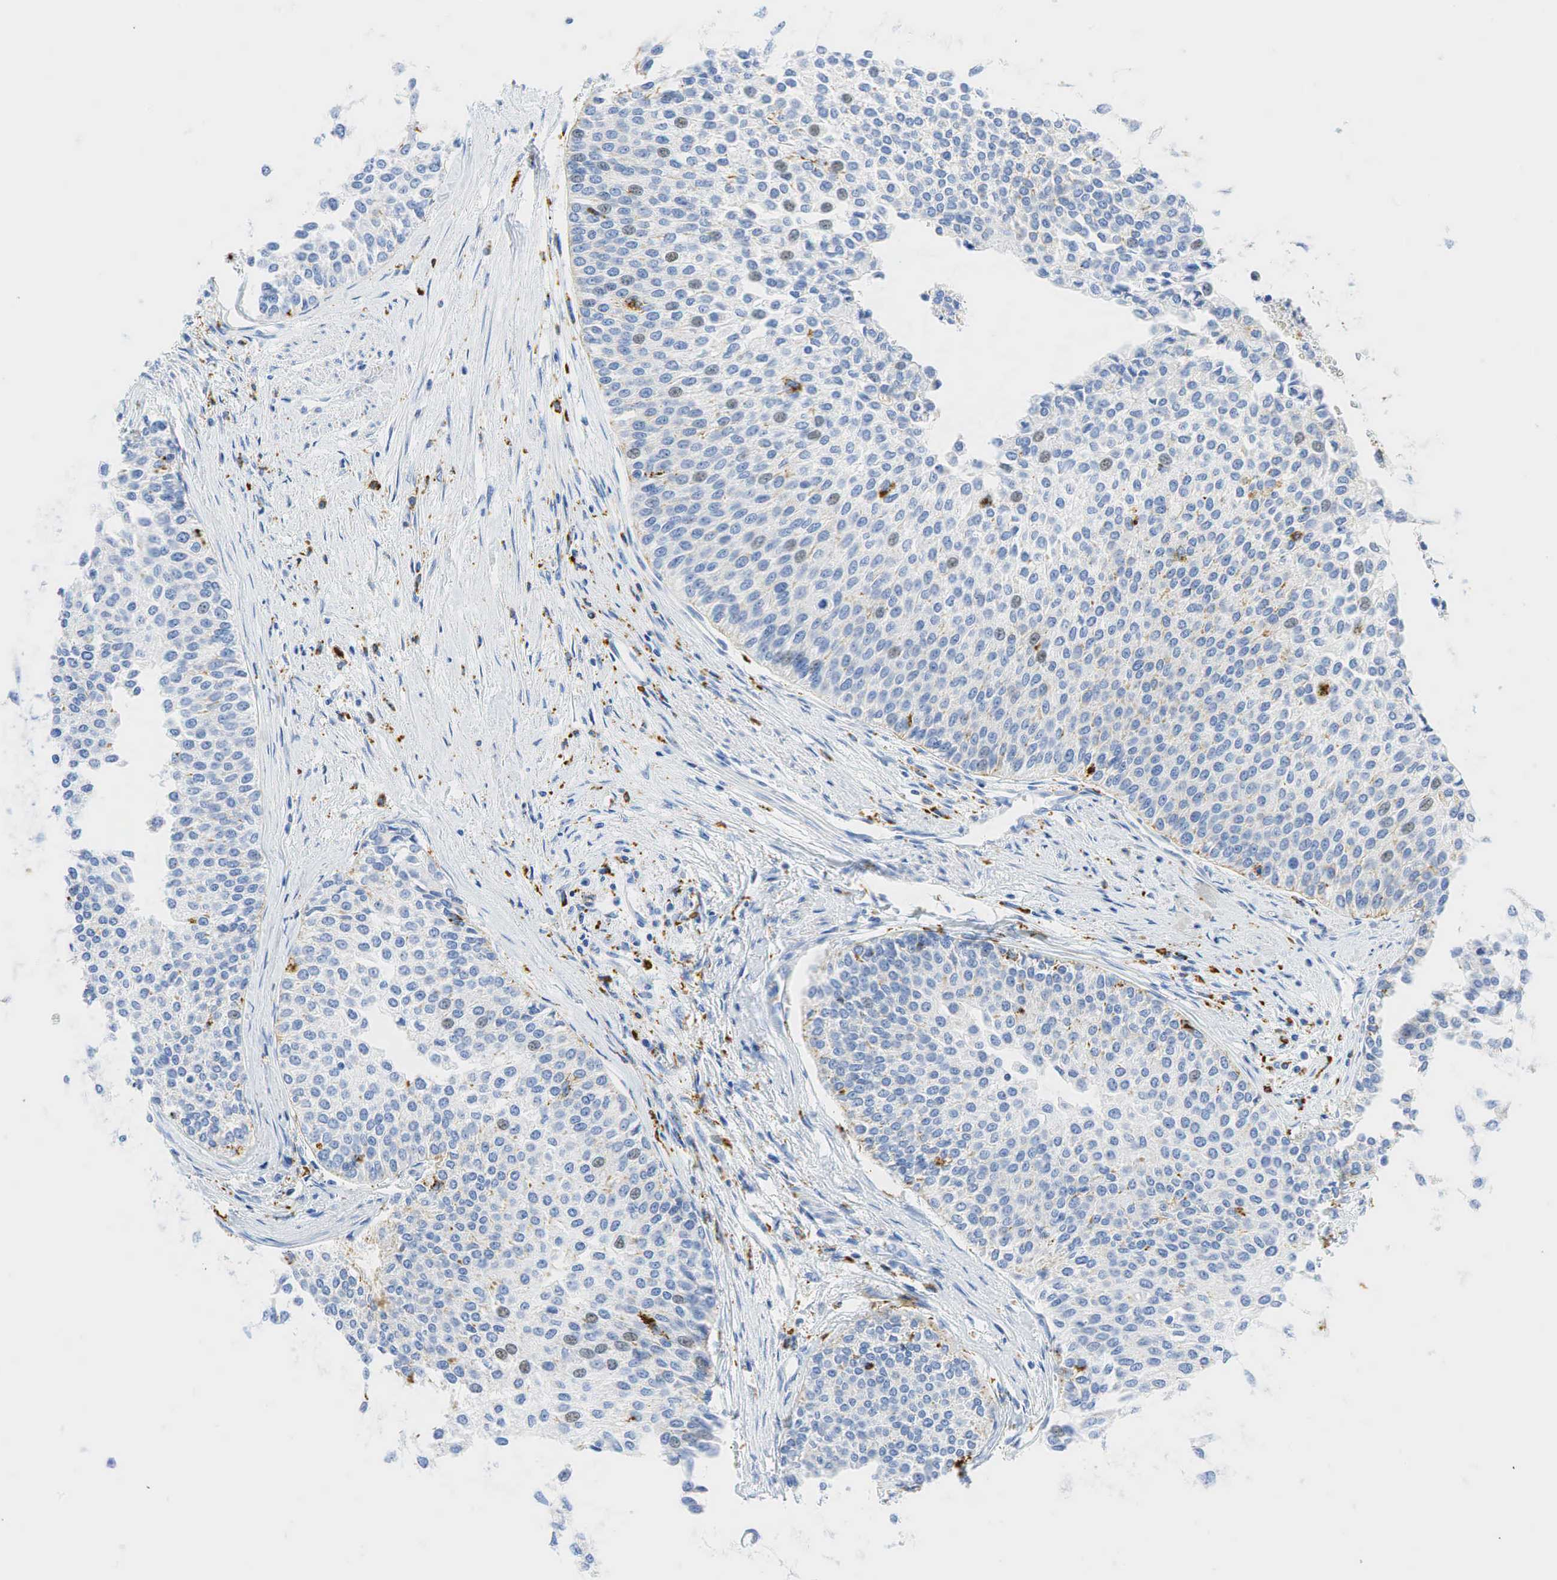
{"staining": {"intensity": "weak", "quantity": "<25%", "location": "nuclear"}, "tissue": "urothelial cancer", "cell_type": "Tumor cells", "image_type": "cancer", "snomed": [{"axis": "morphology", "description": "Urothelial carcinoma, Low grade"}, {"axis": "topography", "description": "Urinary bladder"}], "caption": "IHC of low-grade urothelial carcinoma demonstrates no staining in tumor cells.", "gene": "CD68", "patient": {"sex": "female", "age": 73}}